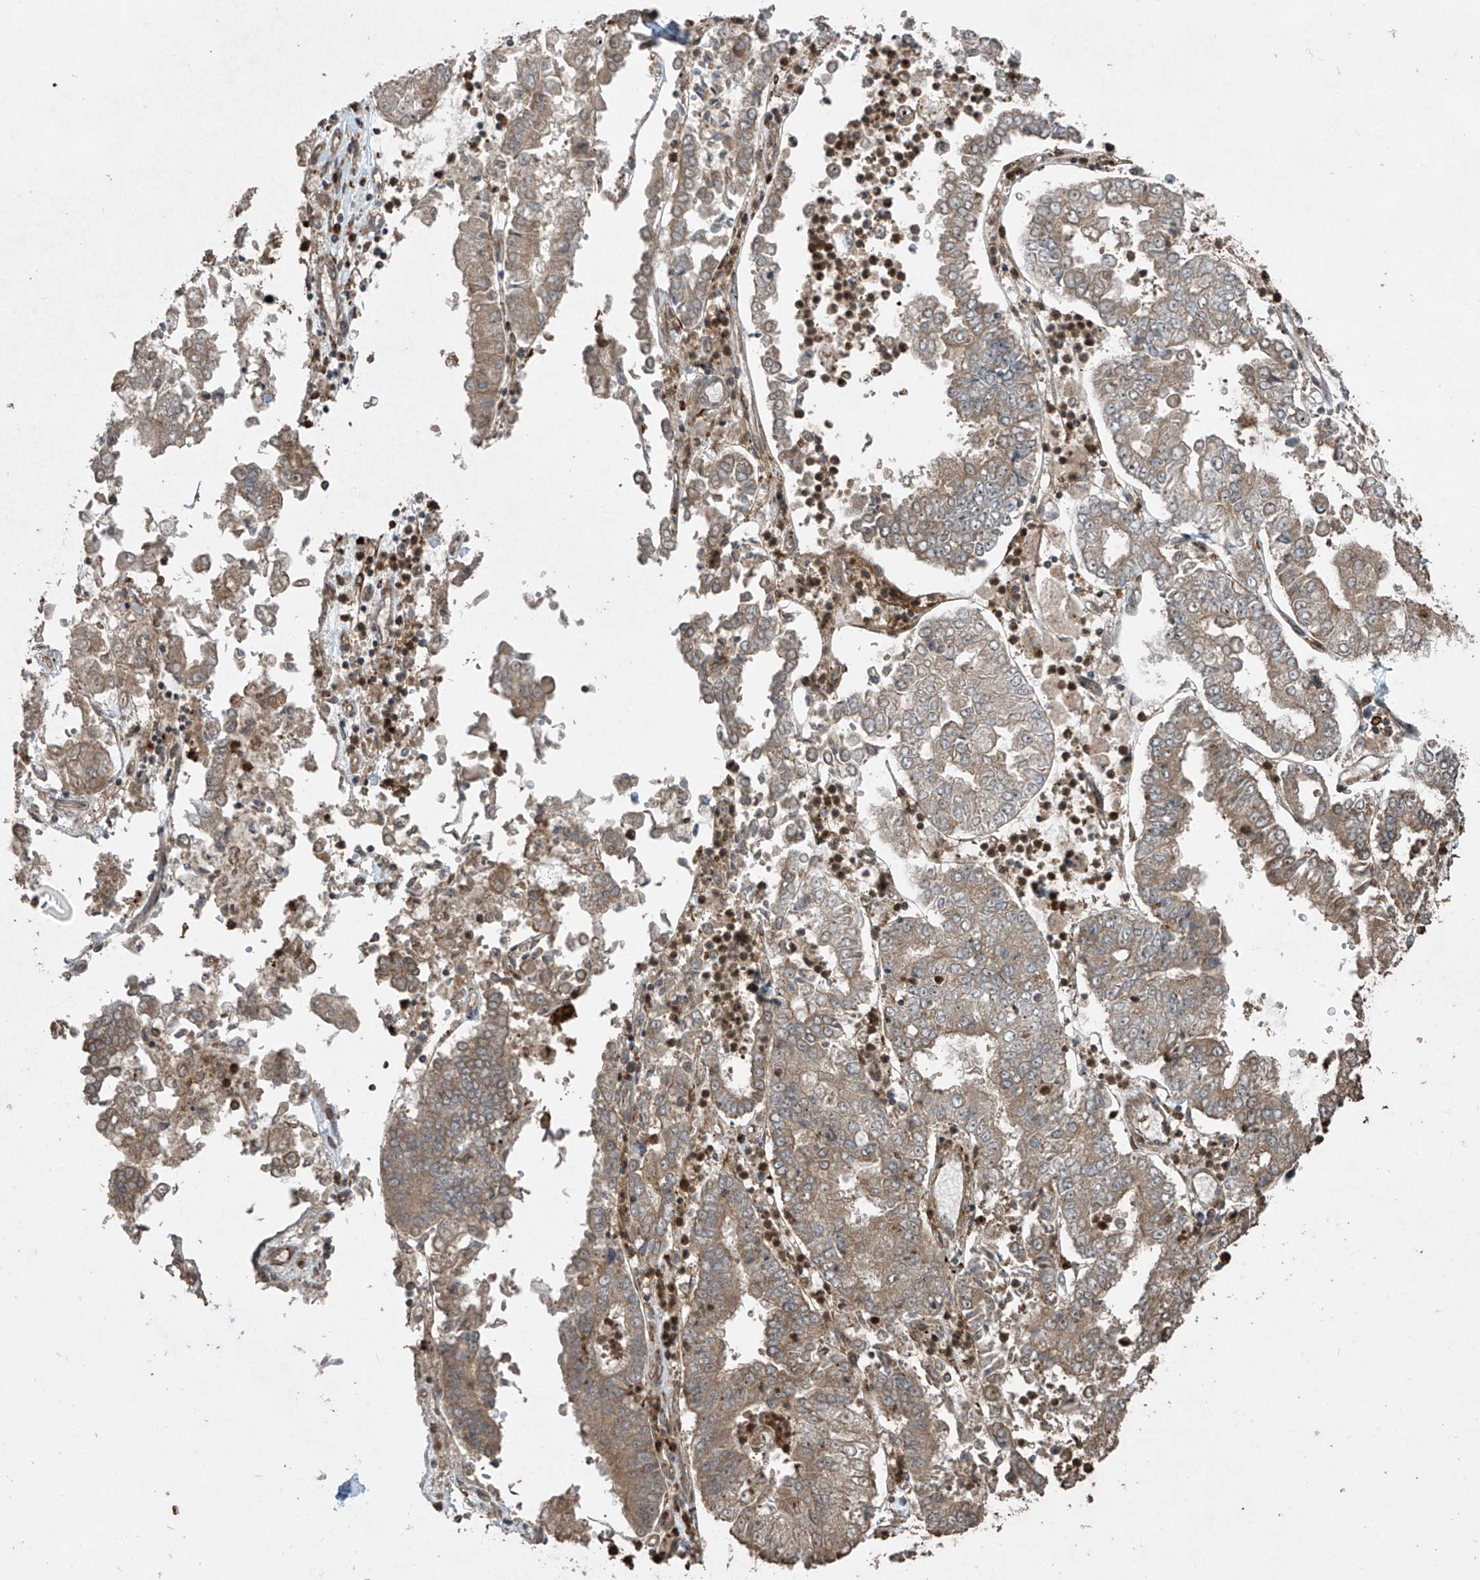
{"staining": {"intensity": "weak", "quantity": ">75%", "location": "cytoplasmic/membranous"}, "tissue": "stomach cancer", "cell_type": "Tumor cells", "image_type": "cancer", "snomed": [{"axis": "morphology", "description": "Adenocarcinoma, NOS"}, {"axis": "topography", "description": "Stomach"}], "caption": "Immunohistochemical staining of stomach cancer (adenocarcinoma) demonstrates low levels of weak cytoplasmic/membranous staining in about >75% of tumor cells.", "gene": "PGPEP1", "patient": {"sex": "male", "age": 76}}